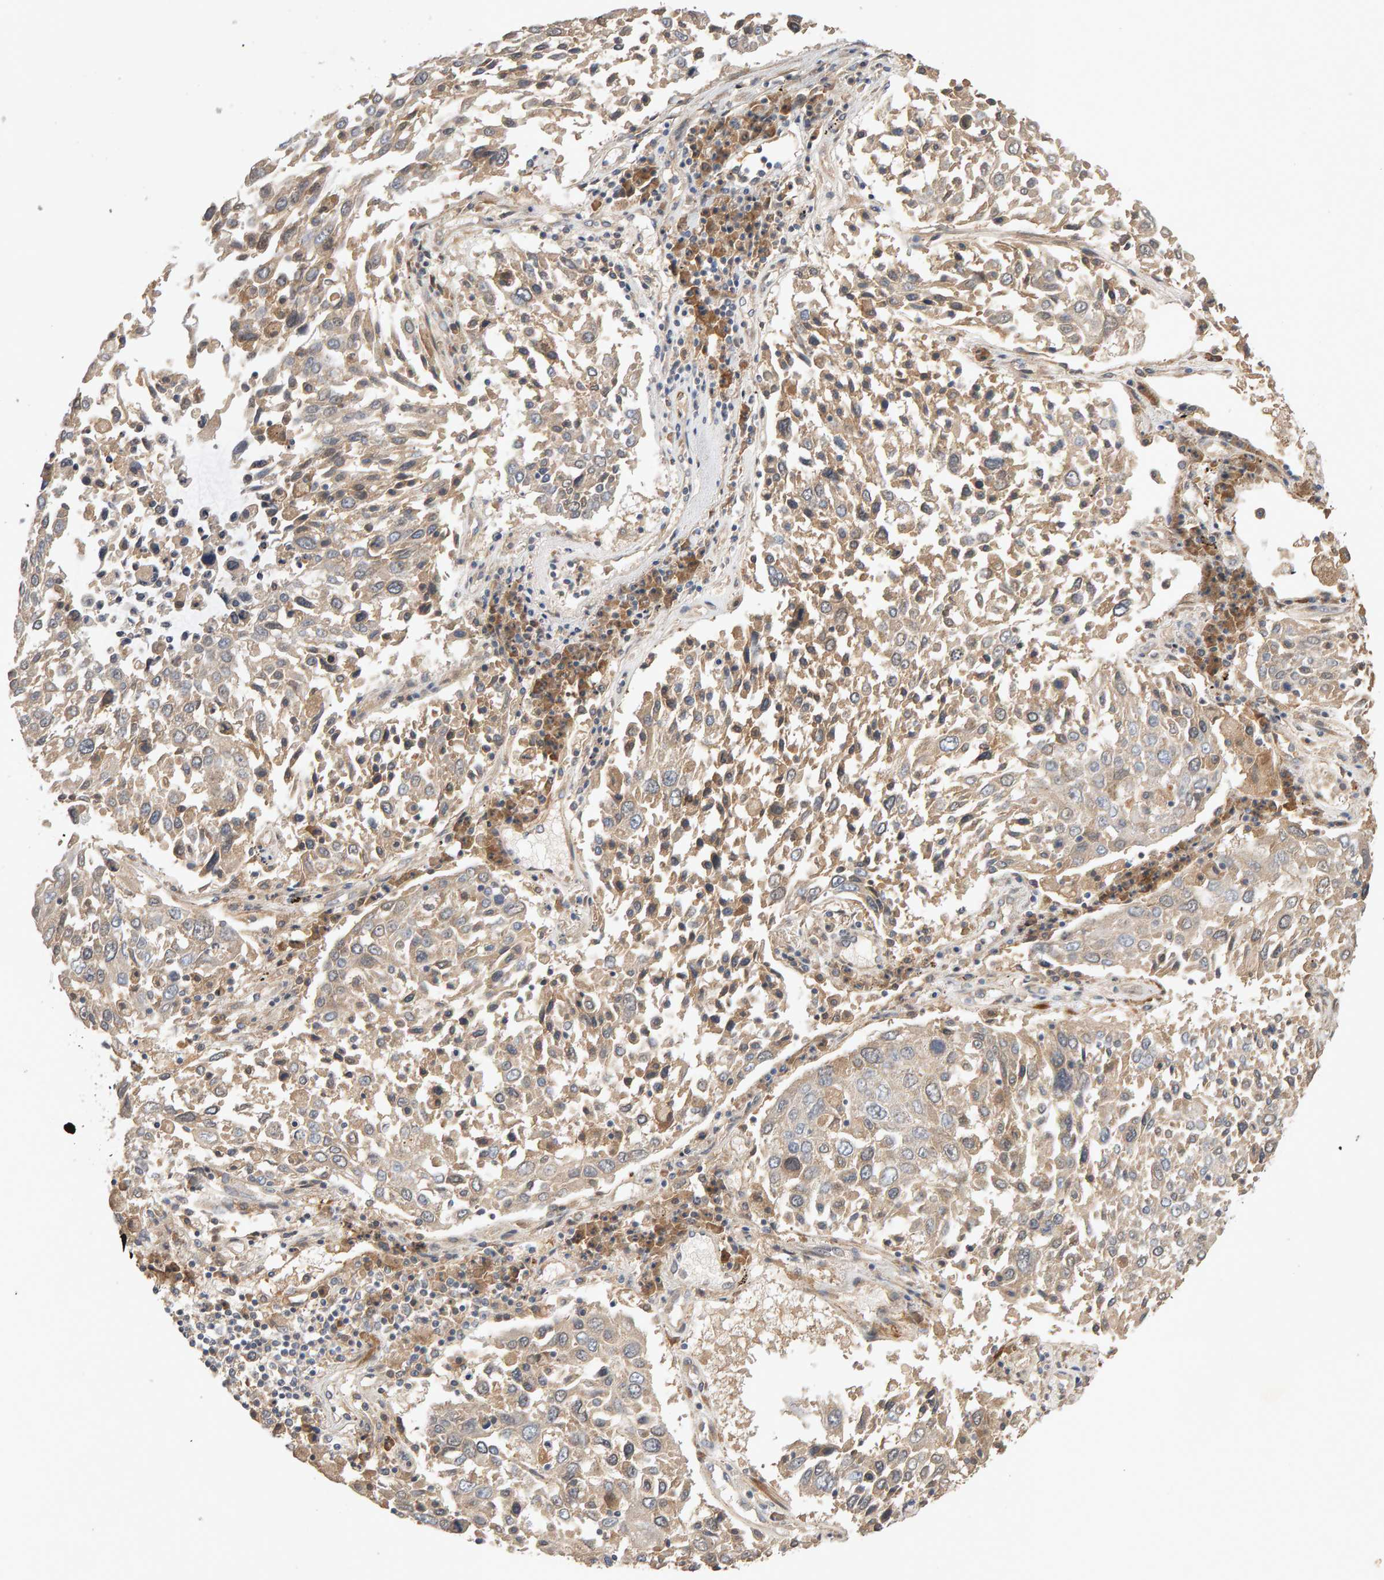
{"staining": {"intensity": "weak", "quantity": ">75%", "location": "cytoplasmic/membranous"}, "tissue": "lung cancer", "cell_type": "Tumor cells", "image_type": "cancer", "snomed": [{"axis": "morphology", "description": "Squamous cell carcinoma, NOS"}, {"axis": "topography", "description": "Lung"}], "caption": "This is an image of IHC staining of lung cancer, which shows weak staining in the cytoplasmic/membranous of tumor cells.", "gene": "RNF19A", "patient": {"sex": "male", "age": 65}}